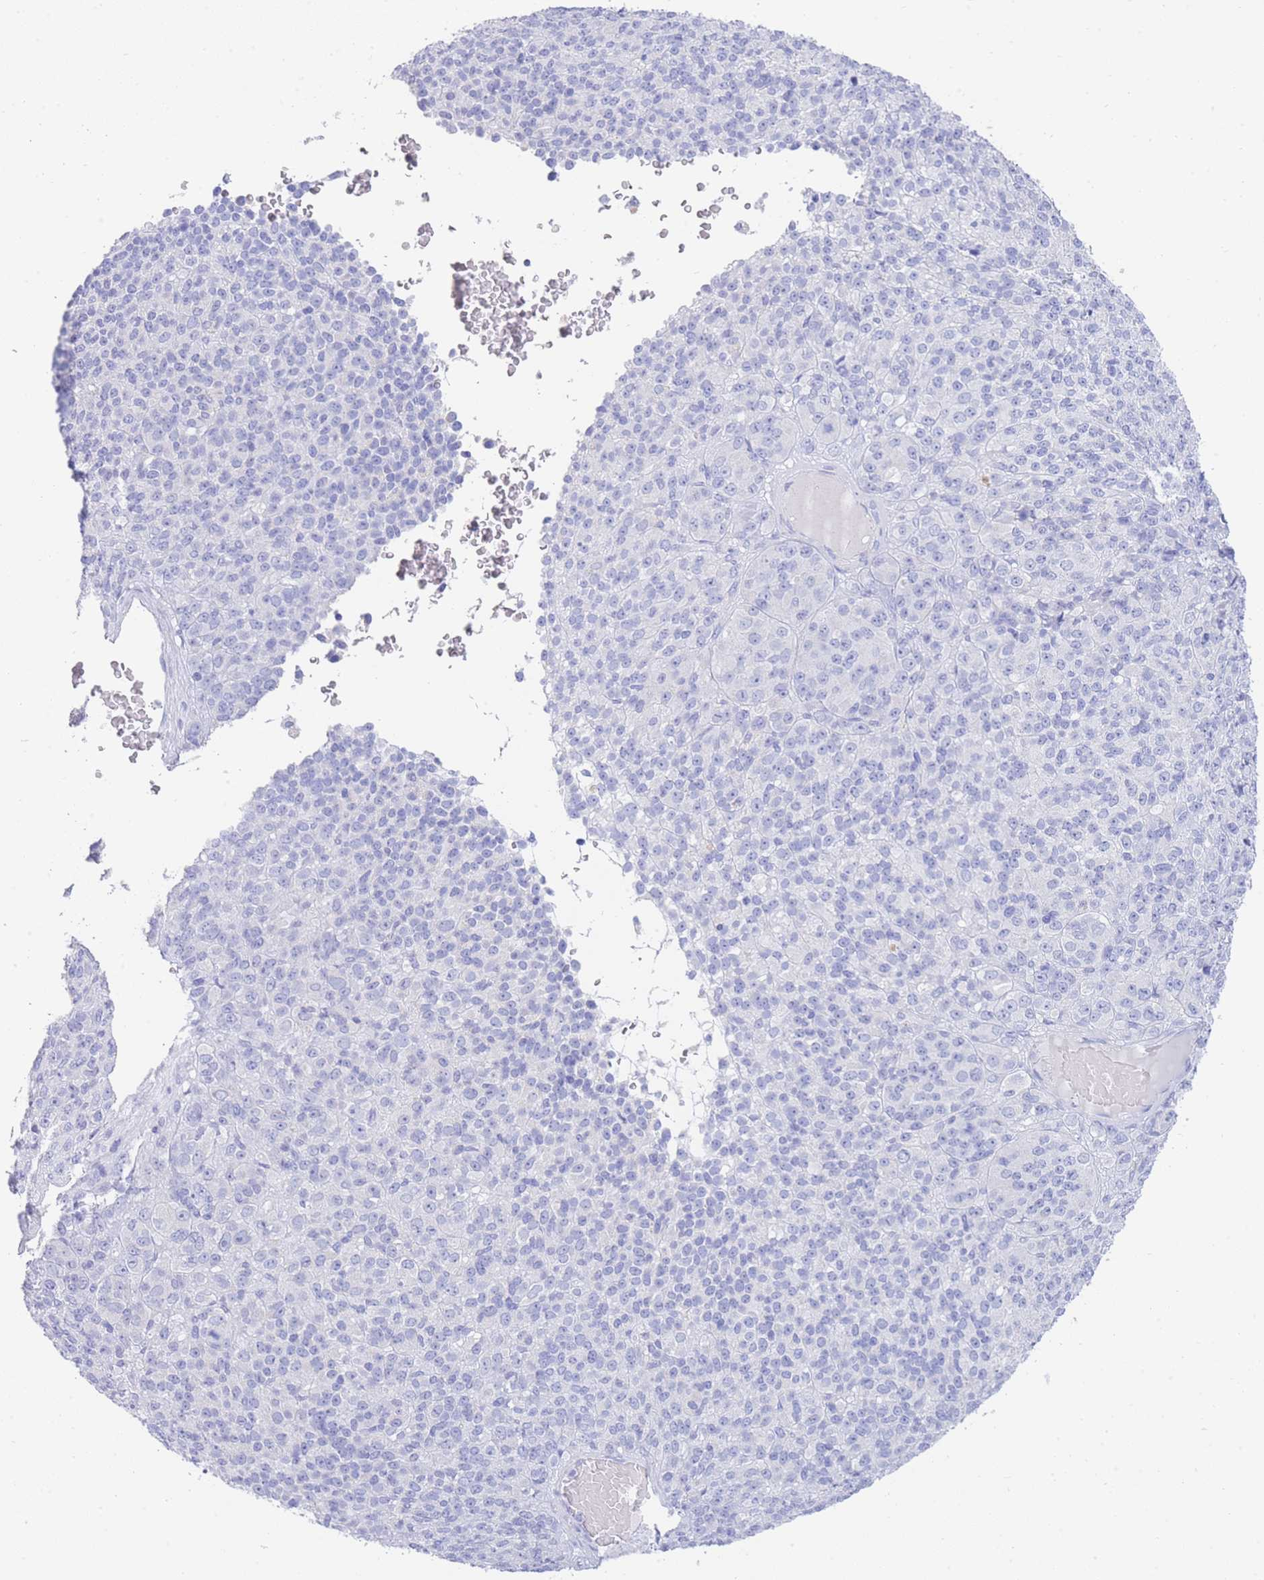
{"staining": {"intensity": "negative", "quantity": "none", "location": "none"}, "tissue": "melanoma", "cell_type": "Tumor cells", "image_type": "cancer", "snomed": [{"axis": "morphology", "description": "Malignant melanoma, Metastatic site"}, {"axis": "topography", "description": "Brain"}], "caption": "Immunohistochemistry (IHC) image of neoplastic tissue: melanoma stained with DAB demonstrates no significant protein expression in tumor cells.", "gene": "LRRC37A", "patient": {"sex": "female", "age": 56}}